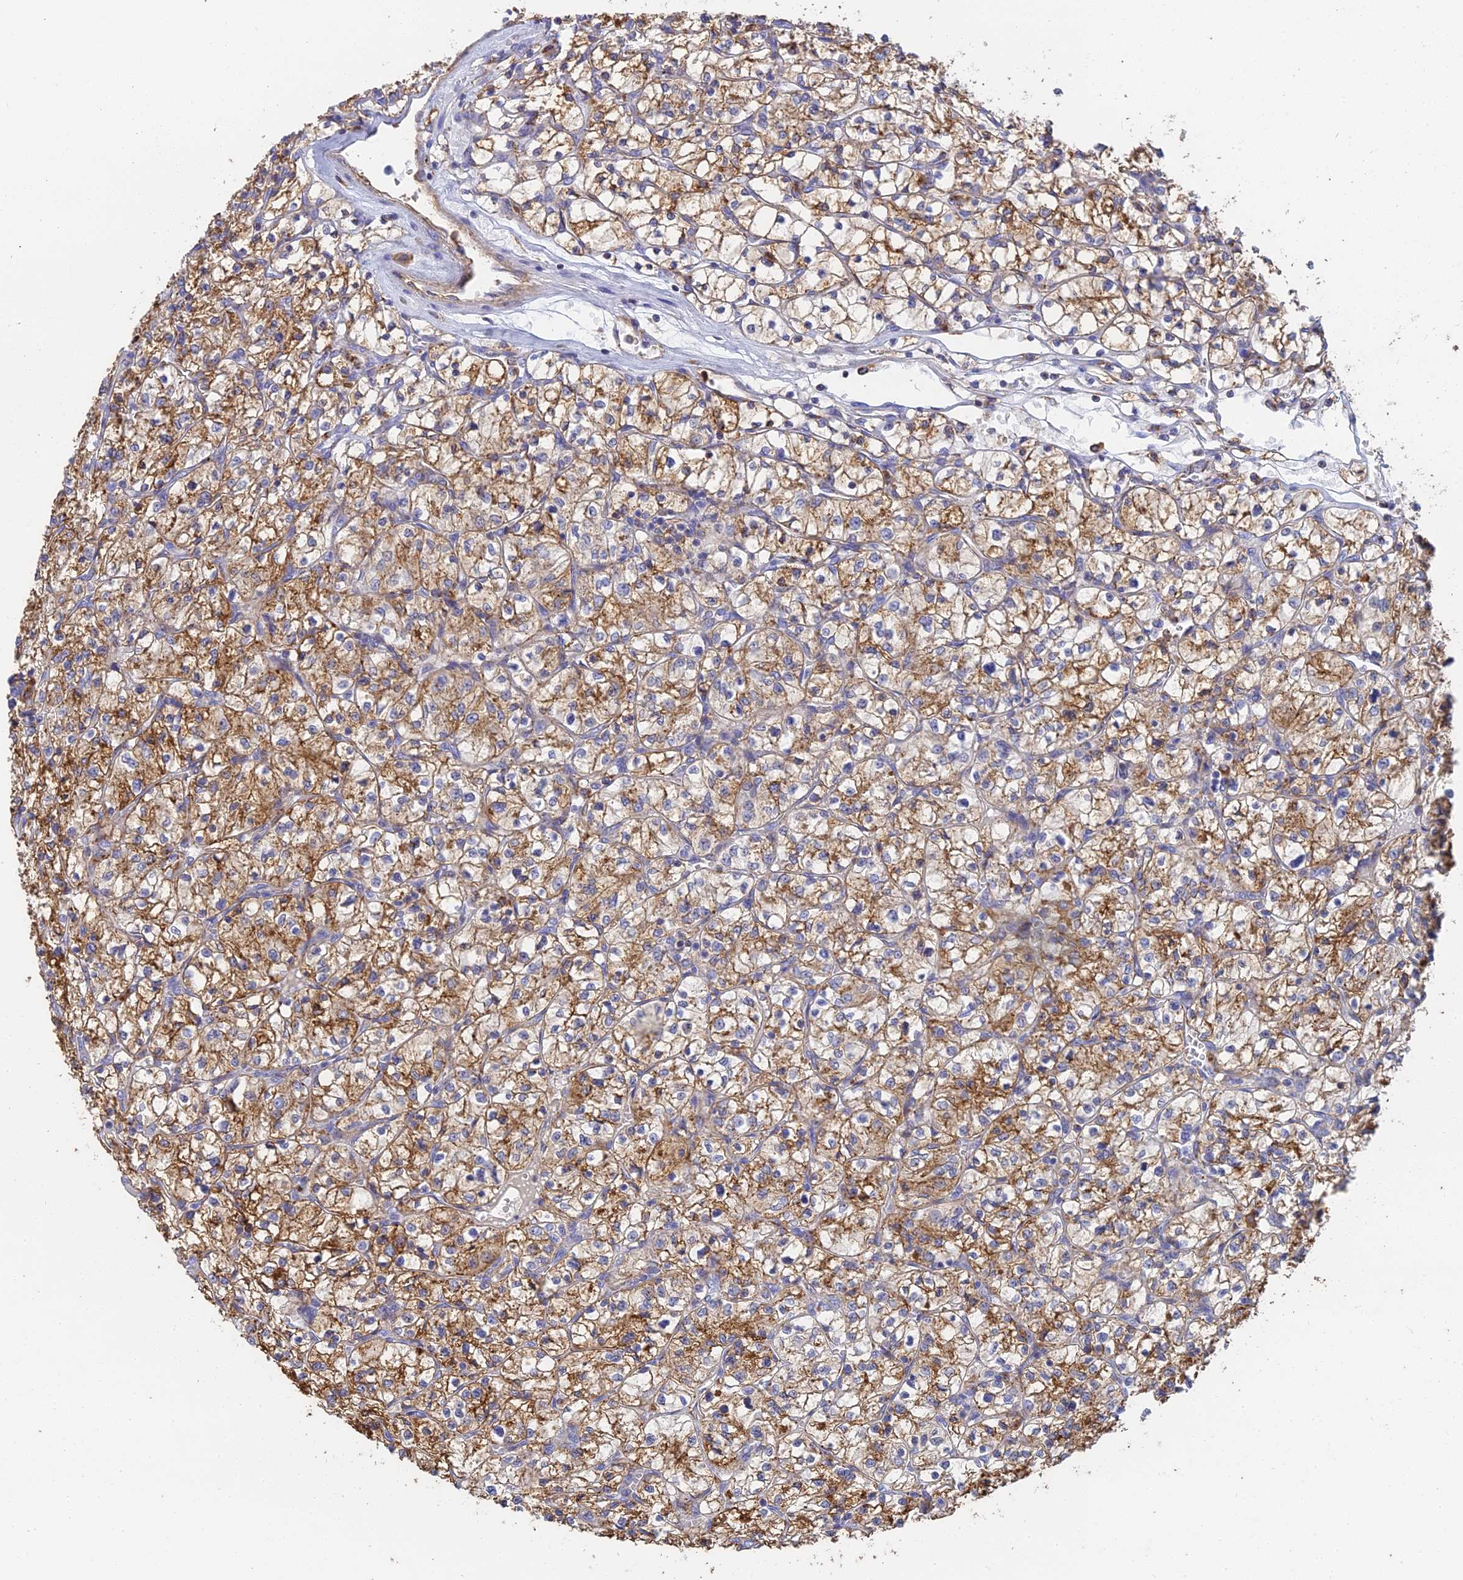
{"staining": {"intensity": "moderate", "quantity": ">75%", "location": "cytoplasmic/membranous"}, "tissue": "renal cancer", "cell_type": "Tumor cells", "image_type": "cancer", "snomed": [{"axis": "morphology", "description": "Adenocarcinoma, NOS"}, {"axis": "topography", "description": "Kidney"}], "caption": "Immunohistochemical staining of human renal cancer displays medium levels of moderate cytoplasmic/membranous positivity in about >75% of tumor cells.", "gene": "WDR6", "patient": {"sex": "female", "age": 64}}